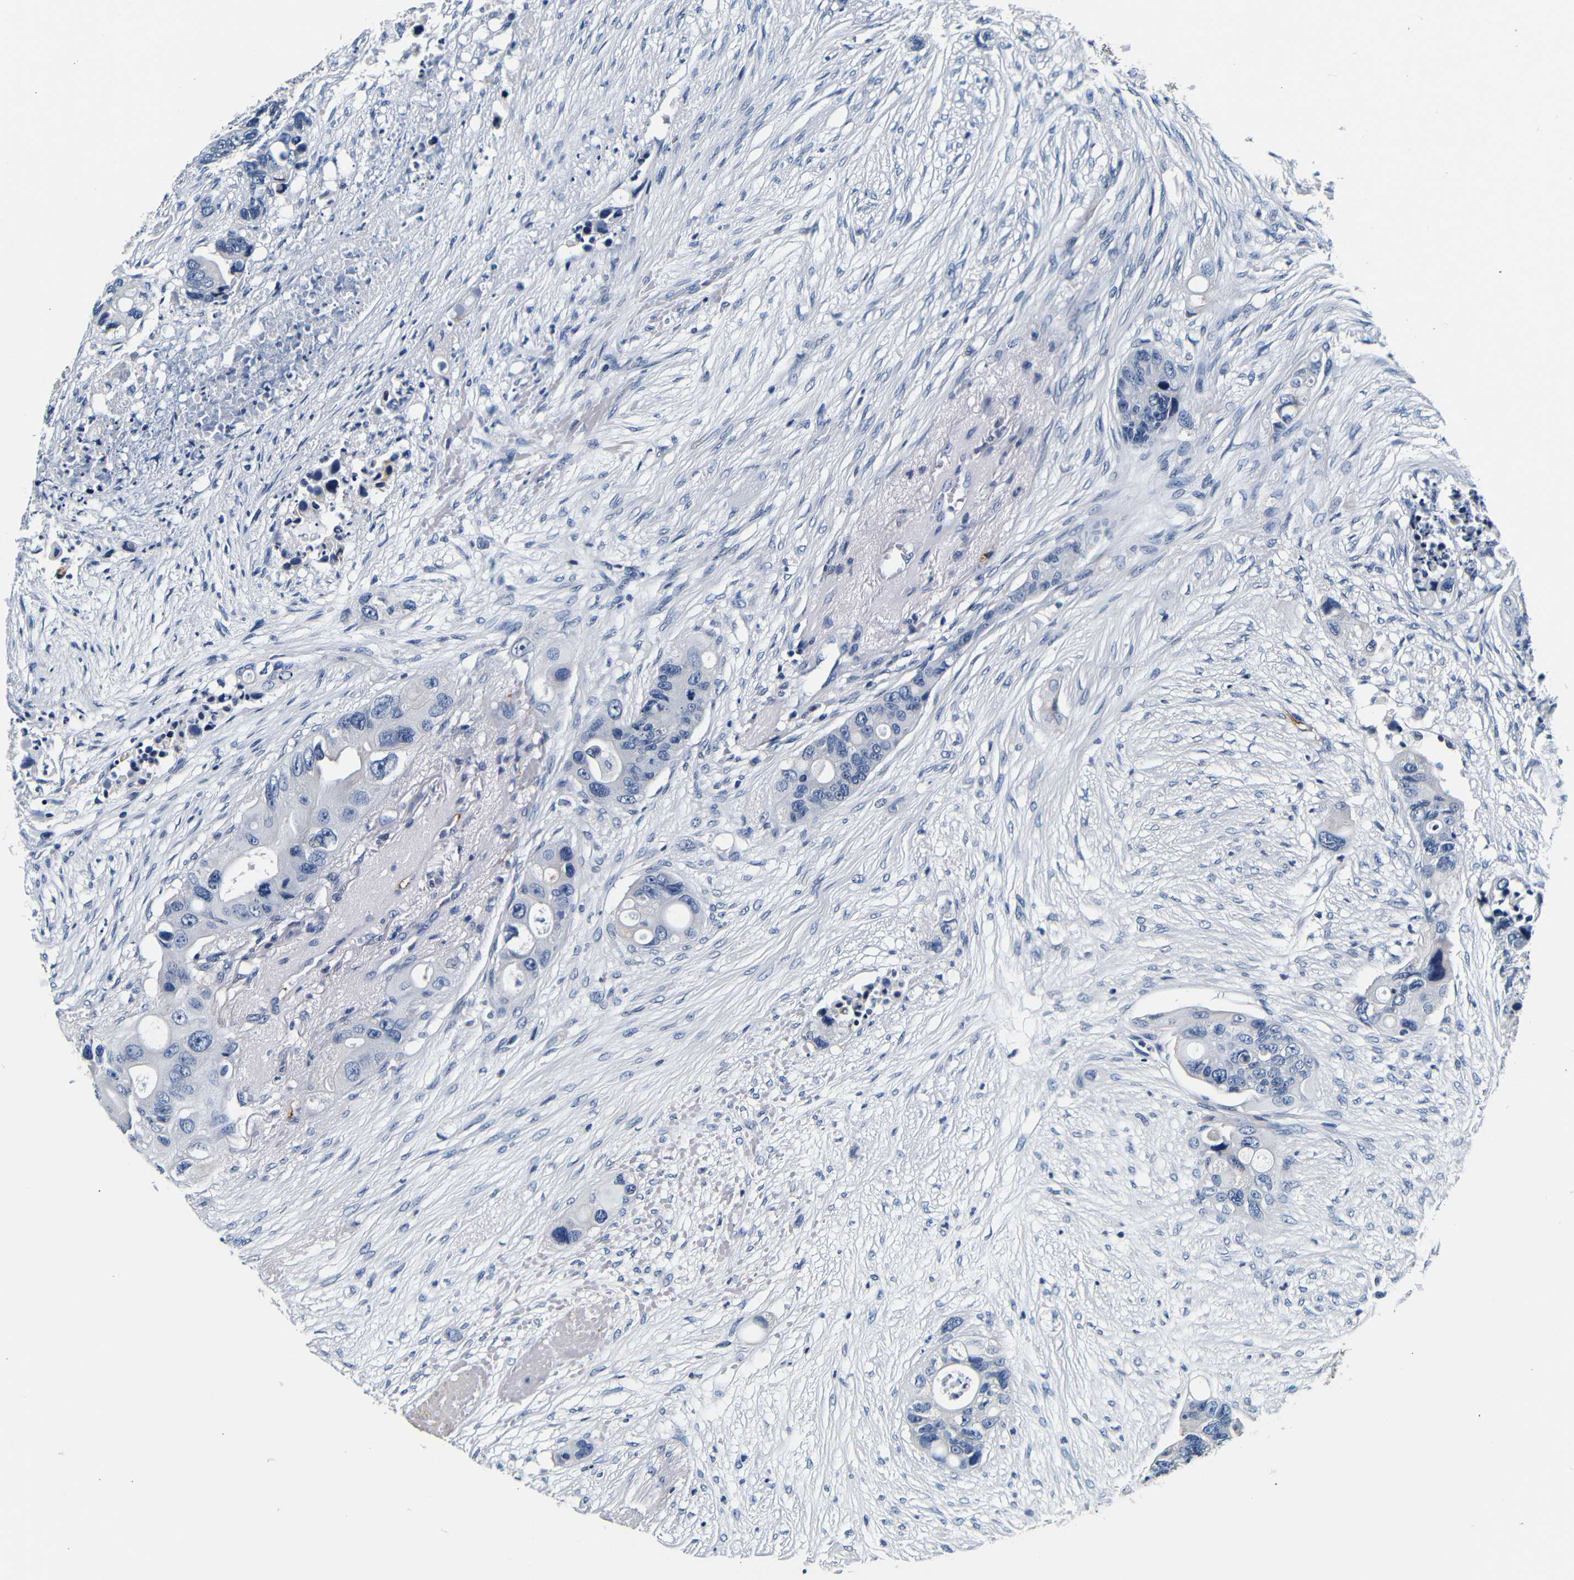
{"staining": {"intensity": "negative", "quantity": "none", "location": "none"}, "tissue": "colorectal cancer", "cell_type": "Tumor cells", "image_type": "cancer", "snomed": [{"axis": "morphology", "description": "Adenocarcinoma, NOS"}, {"axis": "topography", "description": "Colon"}], "caption": "Protein analysis of colorectal cancer (adenocarcinoma) displays no significant positivity in tumor cells.", "gene": "GP1BA", "patient": {"sex": "female", "age": 57}}